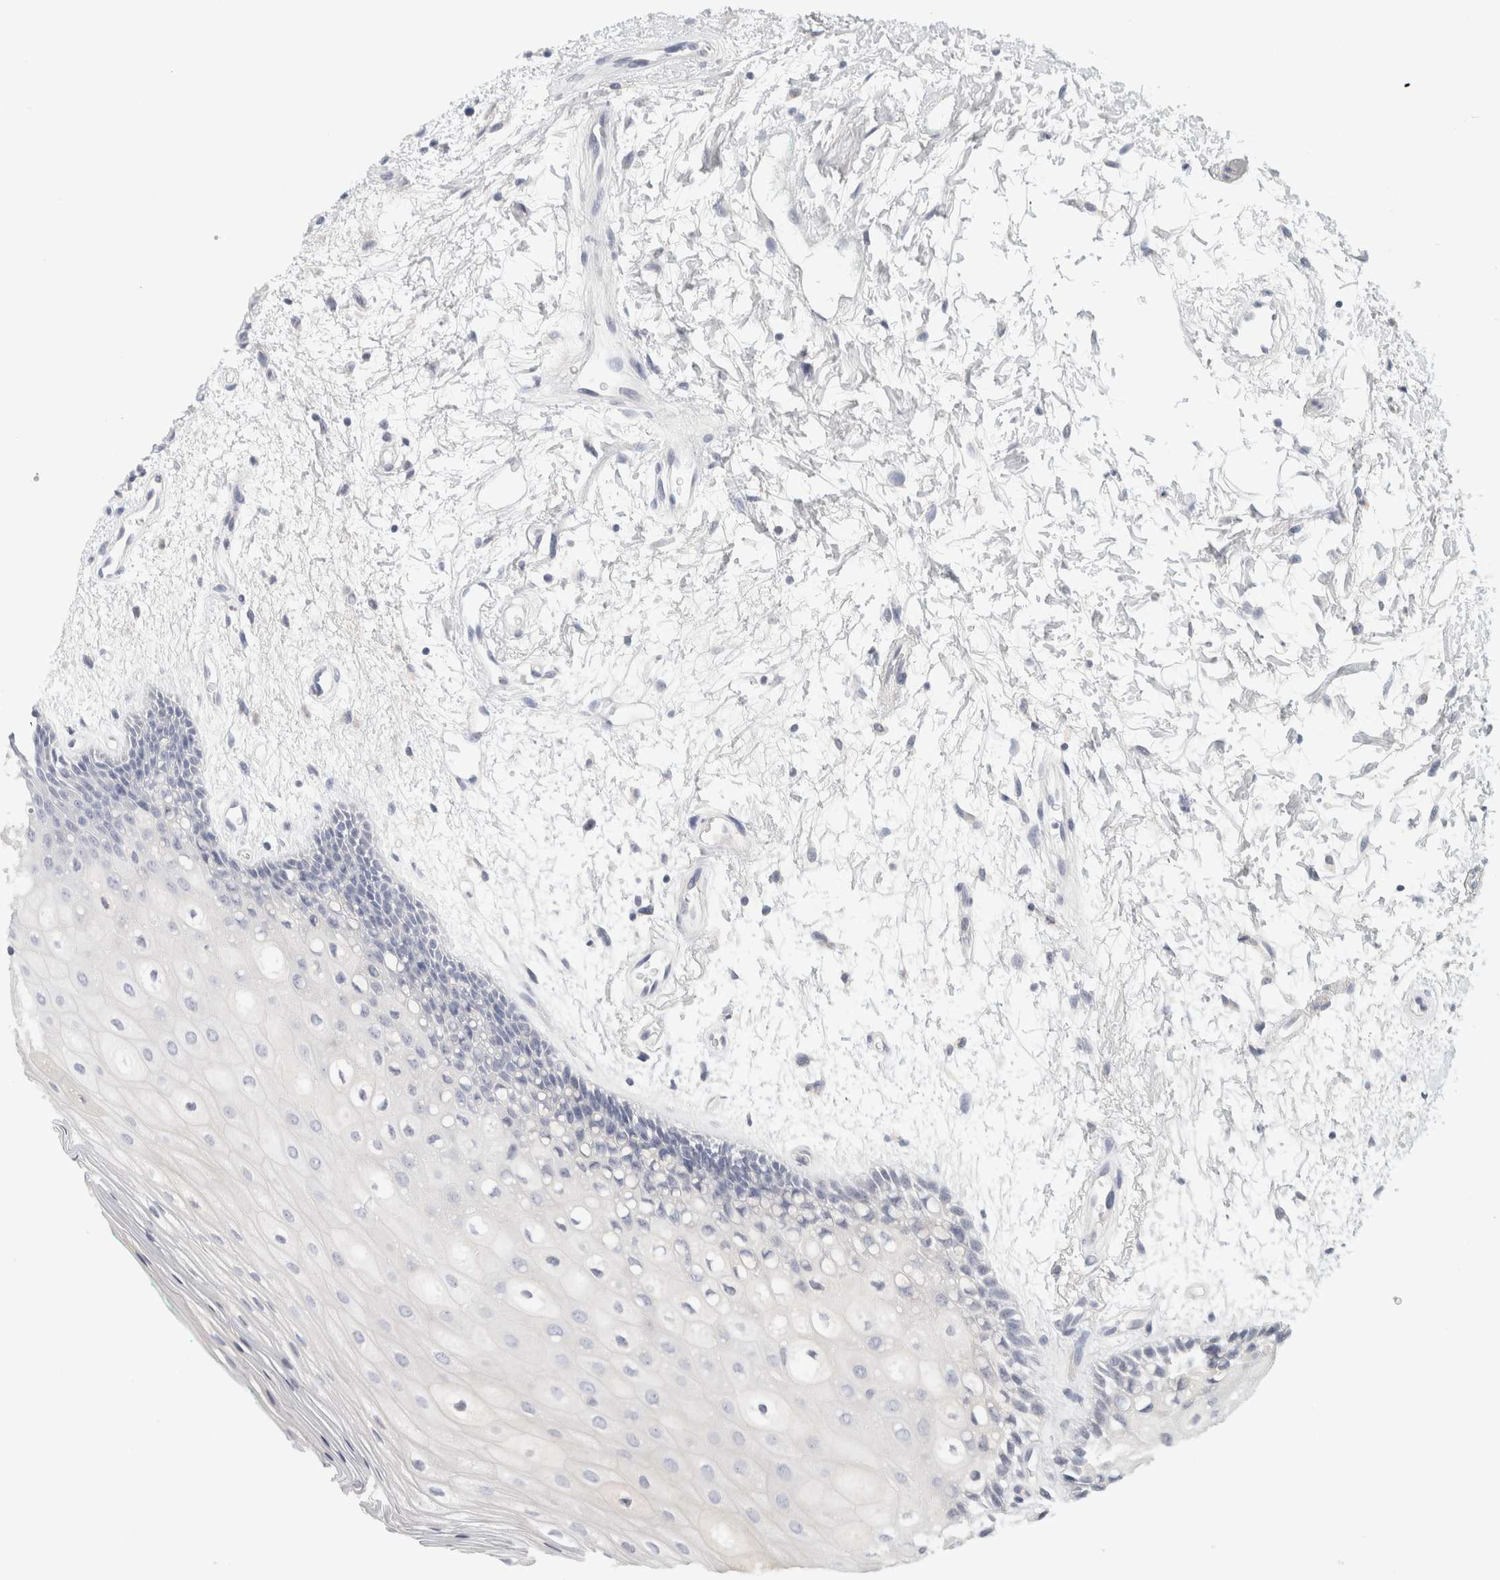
{"staining": {"intensity": "negative", "quantity": "none", "location": "none"}, "tissue": "oral mucosa", "cell_type": "Squamous epithelial cells", "image_type": "normal", "snomed": [{"axis": "morphology", "description": "Normal tissue, NOS"}, {"axis": "topography", "description": "Skeletal muscle"}, {"axis": "topography", "description": "Oral tissue"}, {"axis": "topography", "description": "Peripheral nerve tissue"}], "caption": "High power microscopy photomicrograph of an IHC photomicrograph of normal oral mucosa, revealing no significant expression in squamous epithelial cells. (Immunohistochemistry (ihc), brightfield microscopy, high magnification).", "gene": "STK31", "patient": {"sex": "female", "age": 84}}